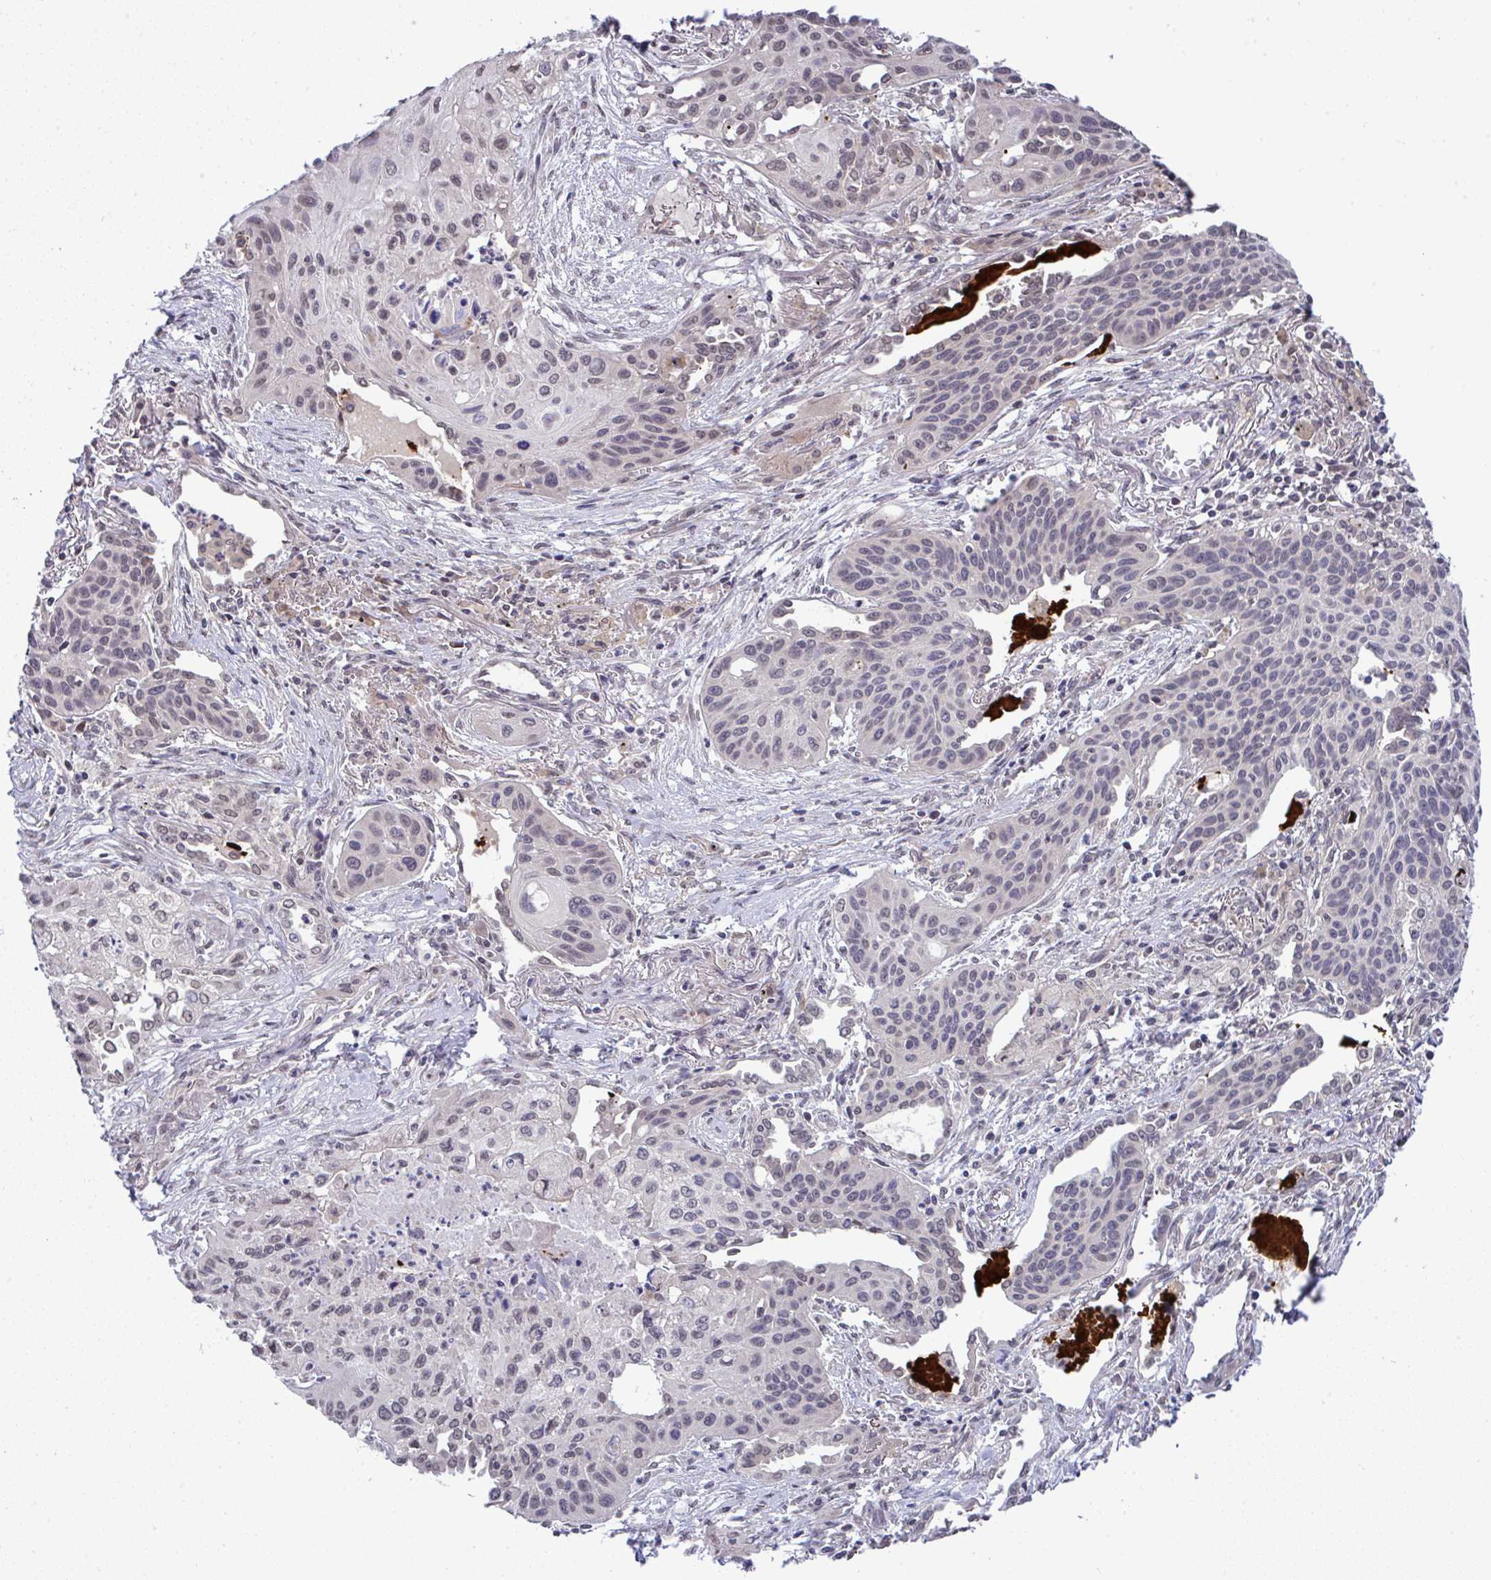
{"staining": {"intensity": "weak", "quantity": "<25%", "location": "nuclear"}, "tissue": "lung cancer", "cell_type": "Tumor cells", "image_type": "cancer", "snomed": [{"axis": "morphology", "description": "Squamous cell carcinoma, NOS"}, {"axis": "topography", "description": "Lung"}], "caption": "DAB immunohistochemical staining of lung cancer exhibits no significant staining in tumor cells.", "gene": "C9orf64", "patient": {"sex": "male", "age": 71}}